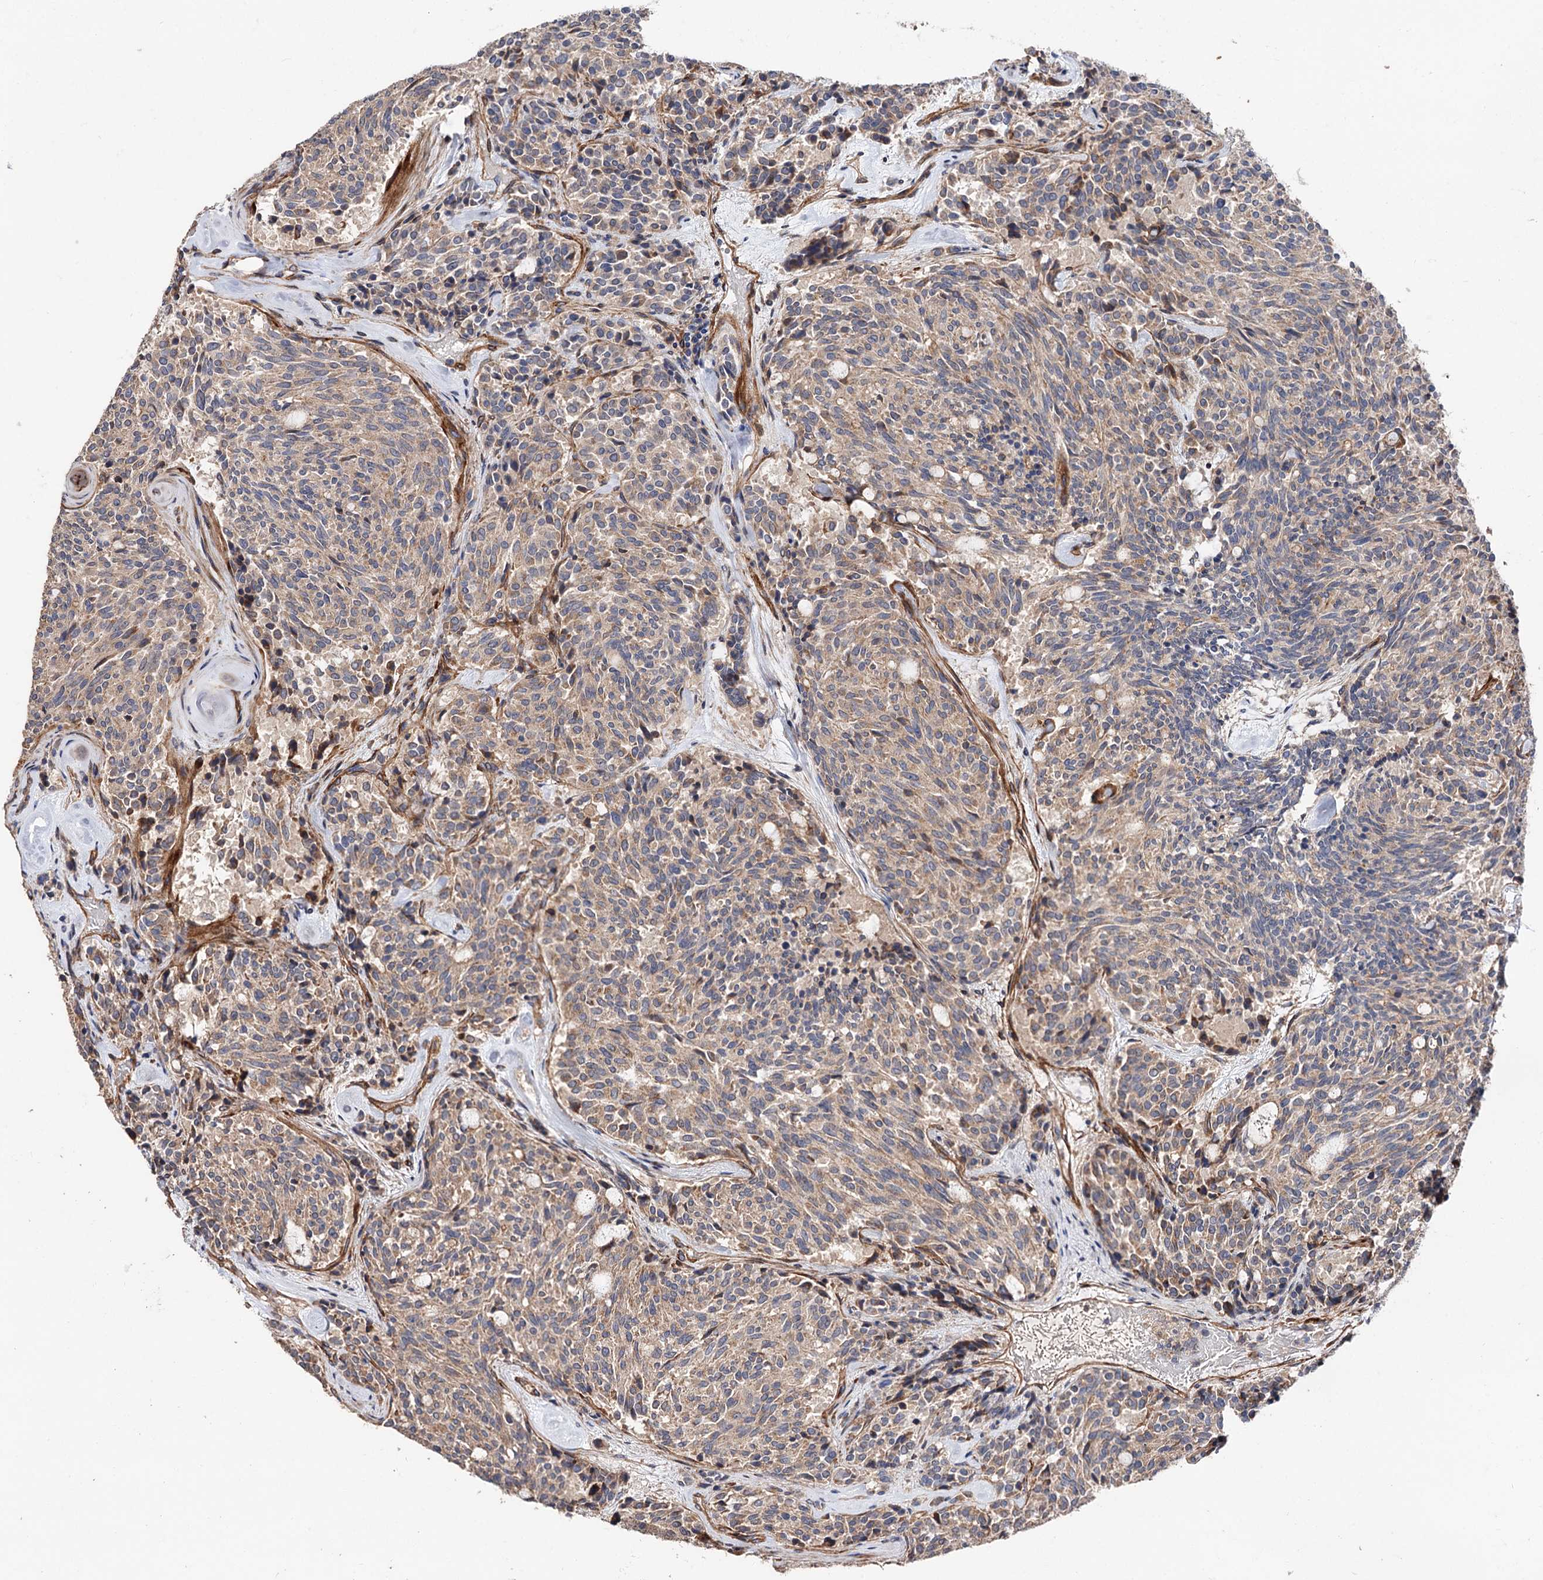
{"staining": {"intensity": "weak", "quantity": "25%-75%", "location": "cytoplasmic/membranous"}, "tissue": "carcinoid", "cell_type": "Tumor cells", "image_type": "cancer", "snomed": [{"axis": "morphology", "description": "Carcinoid, malignant, NOS"}, {"axis": "topography", "description": "Pancreas"}], "caption": "Tumor cells display low levels of weak cytoplasmic/membranous staining in approximately 25%-75% of cells in human carcinoid.", "gene": "CSAD", "patient": {"sex": "female", "age": 54}}